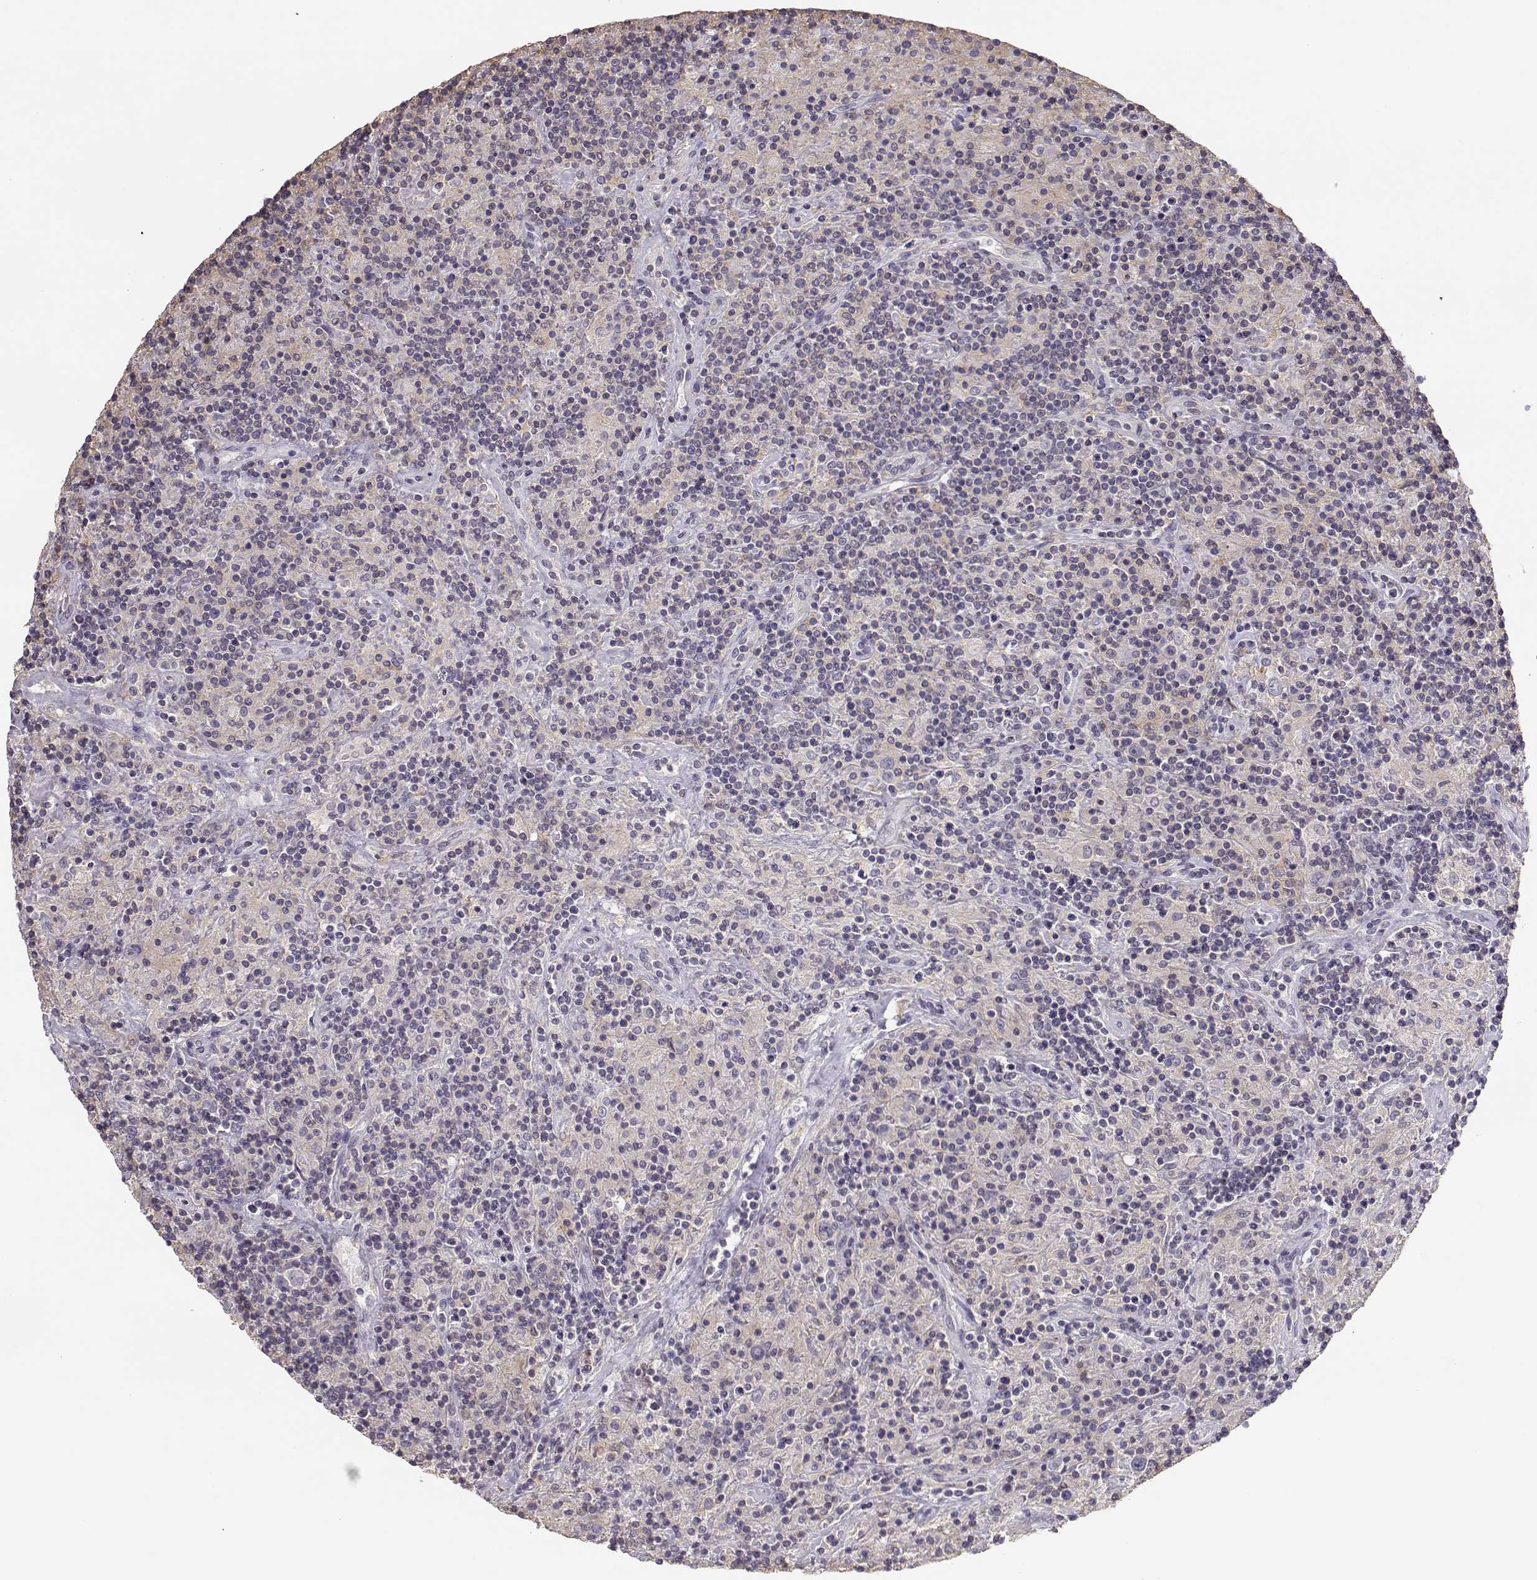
{"staining": {"intensity": "negative", "quantity": "none", "location": "none"}, "tissue": "lymphoma", "cell_type": "Tumor cells", "image_type": "cancer", "snomed": [{"axis": "morphology", "description": "Hodgkin's disease, NOS"}, {"axis": "topography", "description": "Lymph node"}], "caption": "Immunohistochemistry (IHC) histopathology image of neoplastic tissue: lymphoma stained with DAB (3,3'-diaminobenzidine) displays no significant protein positivity in tumor cells.", "gene": "DAPL1", "patient": {"sex": "male", "age": 70}}